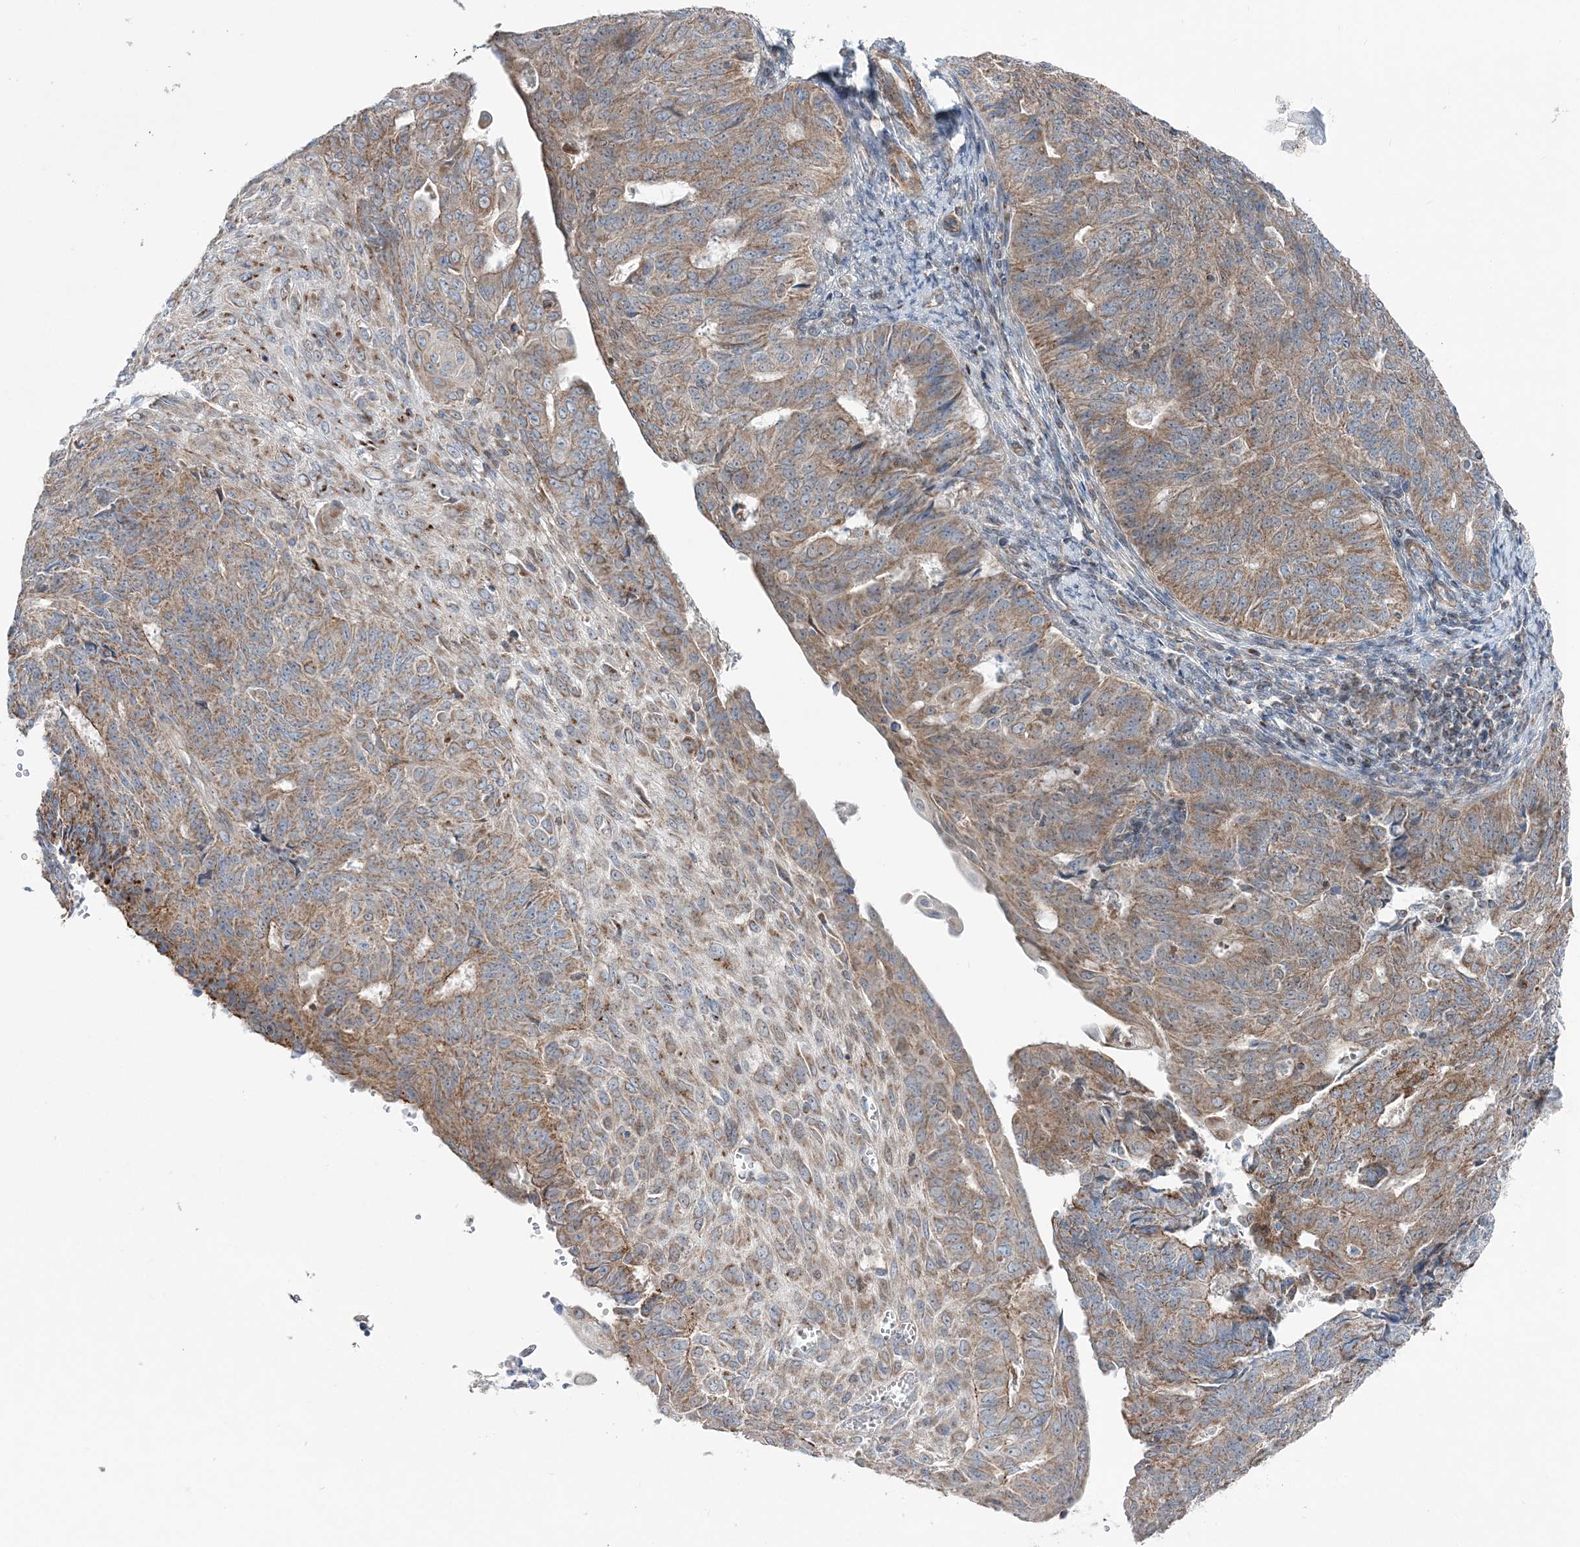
{"staining": {"intensity": "moderate", "quantity": ">75%", "location": "cytoplasmic/membranous"}, "tissue": "endometrial cancer", "cell_type": "Tumor cells", "image_type": "cancer", "snomed": [{"axis": "morphology", "description": "Adenocarcinoma, NOS"}, {"axis": "topography", "description": "Endometrium"}], "caption": "IHC staining of adenocarcinoma (endometrial), which reveals medium levels of moderate cytoplasmic/membranous positivity in approximately >75% of tumor cells indicating moderate cytoplasmic/membranous protein staining. The staining was performed using DAB (brown) for protein detection and nuclei were counterstained in hematoxylin (blue).", "gene": "OPA1", "patient": {"sex": "female", "age": 32}}